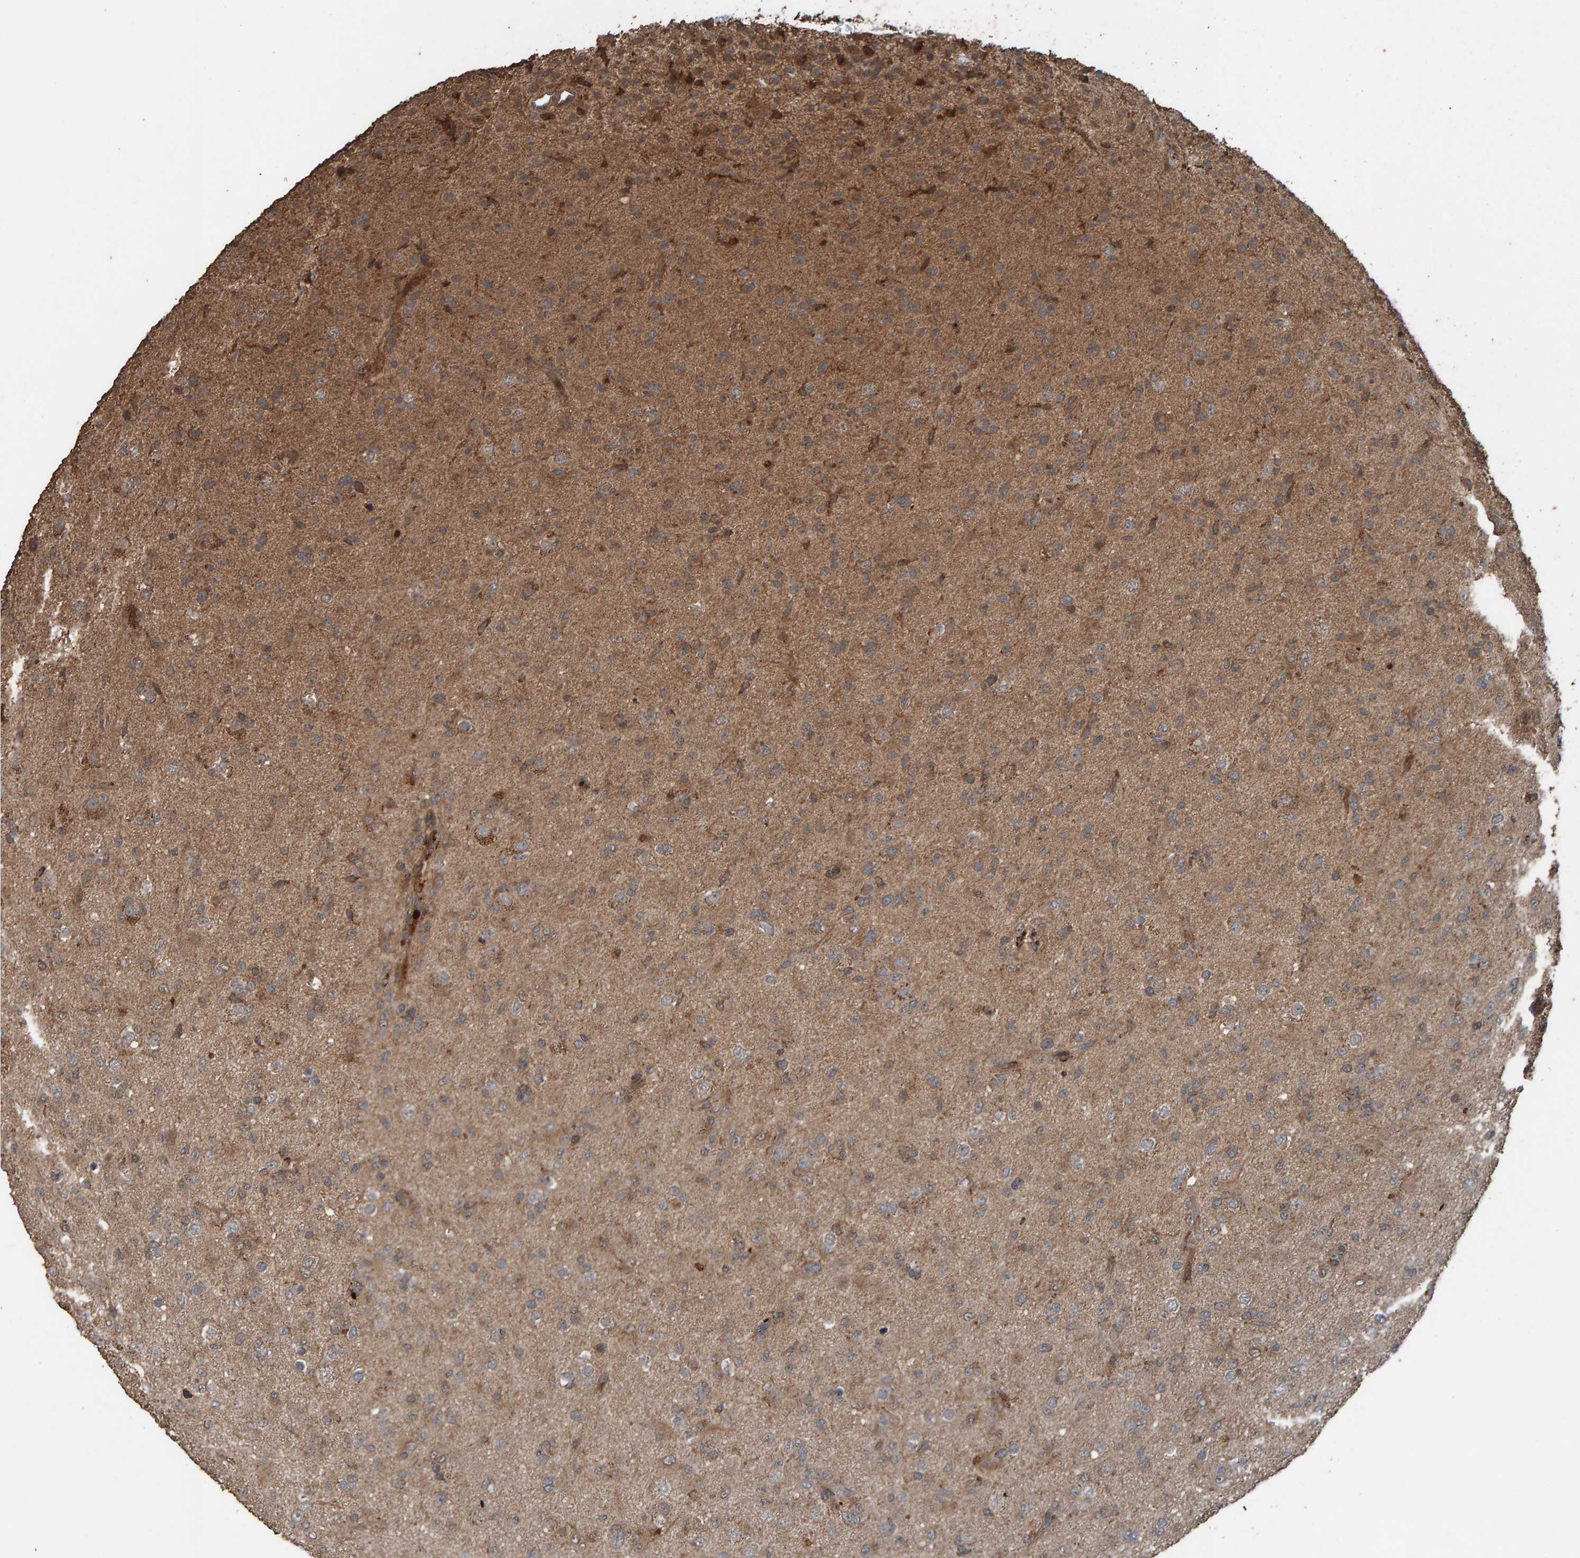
{"staining": {"intensity": "moderate", "quantity": ">75%", "location": "cytoplasmic/membranous"}, "tissue": "glioma", "cell_type": "Tumor cells", "image_type": "cancer", "snomed": [{"axis": "morphology", "description": "Glioma, malignant, Low grade"}, {"axis": "topography", "description": "Brain"}], "caption": "High-power microscopy captured an immunohistochemistry micrograph of glioma, revealing moderate cytoplasmic/membranous positivity in approximately >75% of tumor cells.", "gene": "DUS1L", "patient": {"sex": "male", "age": 65}}